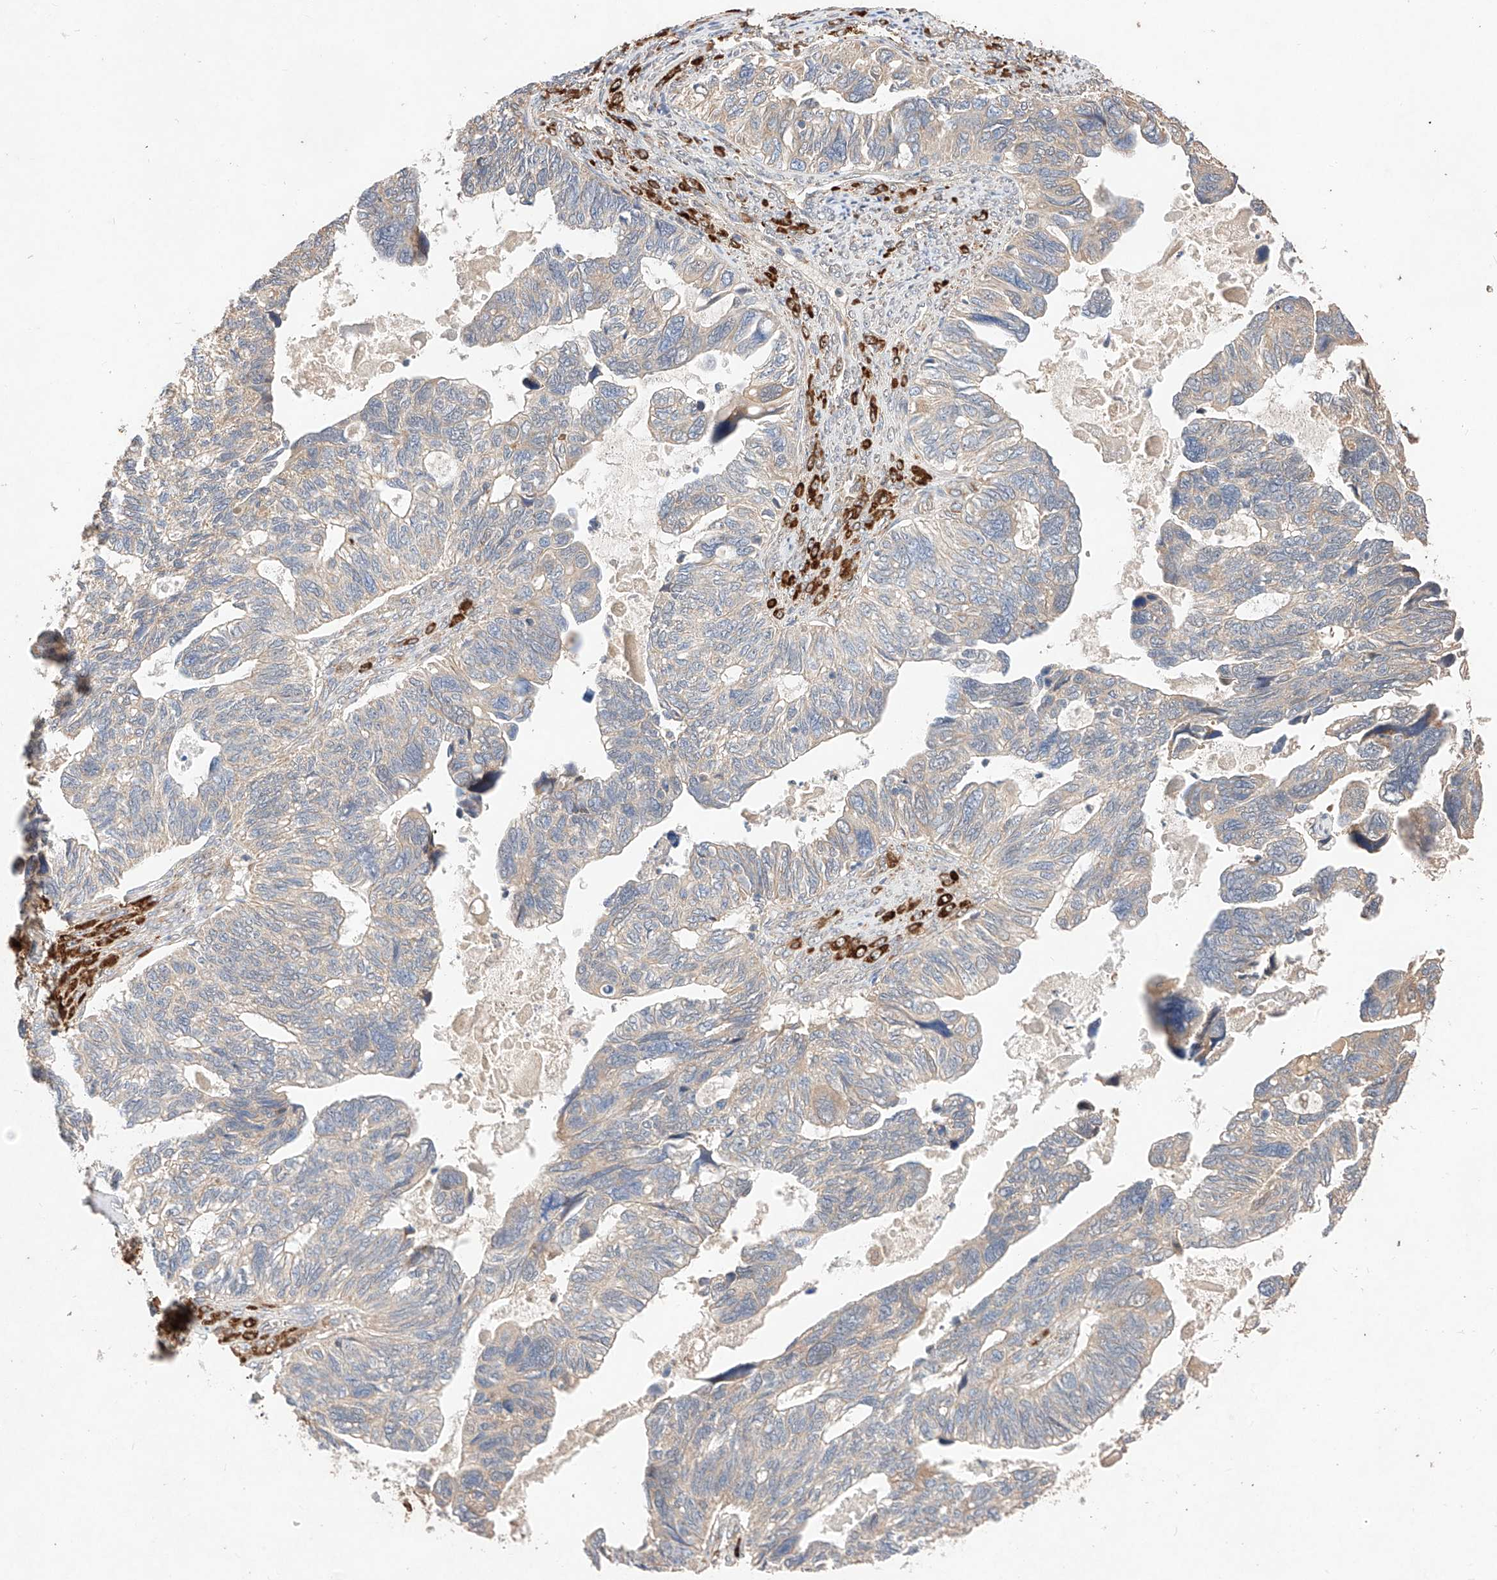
{"staining": {"intensity": "weak", "quantity": "<25%", "location": "cytoplasmic/membranous"}, "tissue": "ovarian cancer", "cell_type": "Tumor cells", "image_type": "cancer", "snomed": [{"axis": "morphology", "description": "Cystadenocarcinoma, serous, NOS"}, {"axis": "topography", "description": "Ovary"}], "caption": "Photomicrograph shows no significant protein staining in tumor cells of ovarian serous cystadenocarcinoma.", "gene": "C6orf62", "patient": {"sex": "female", "age": 79}}